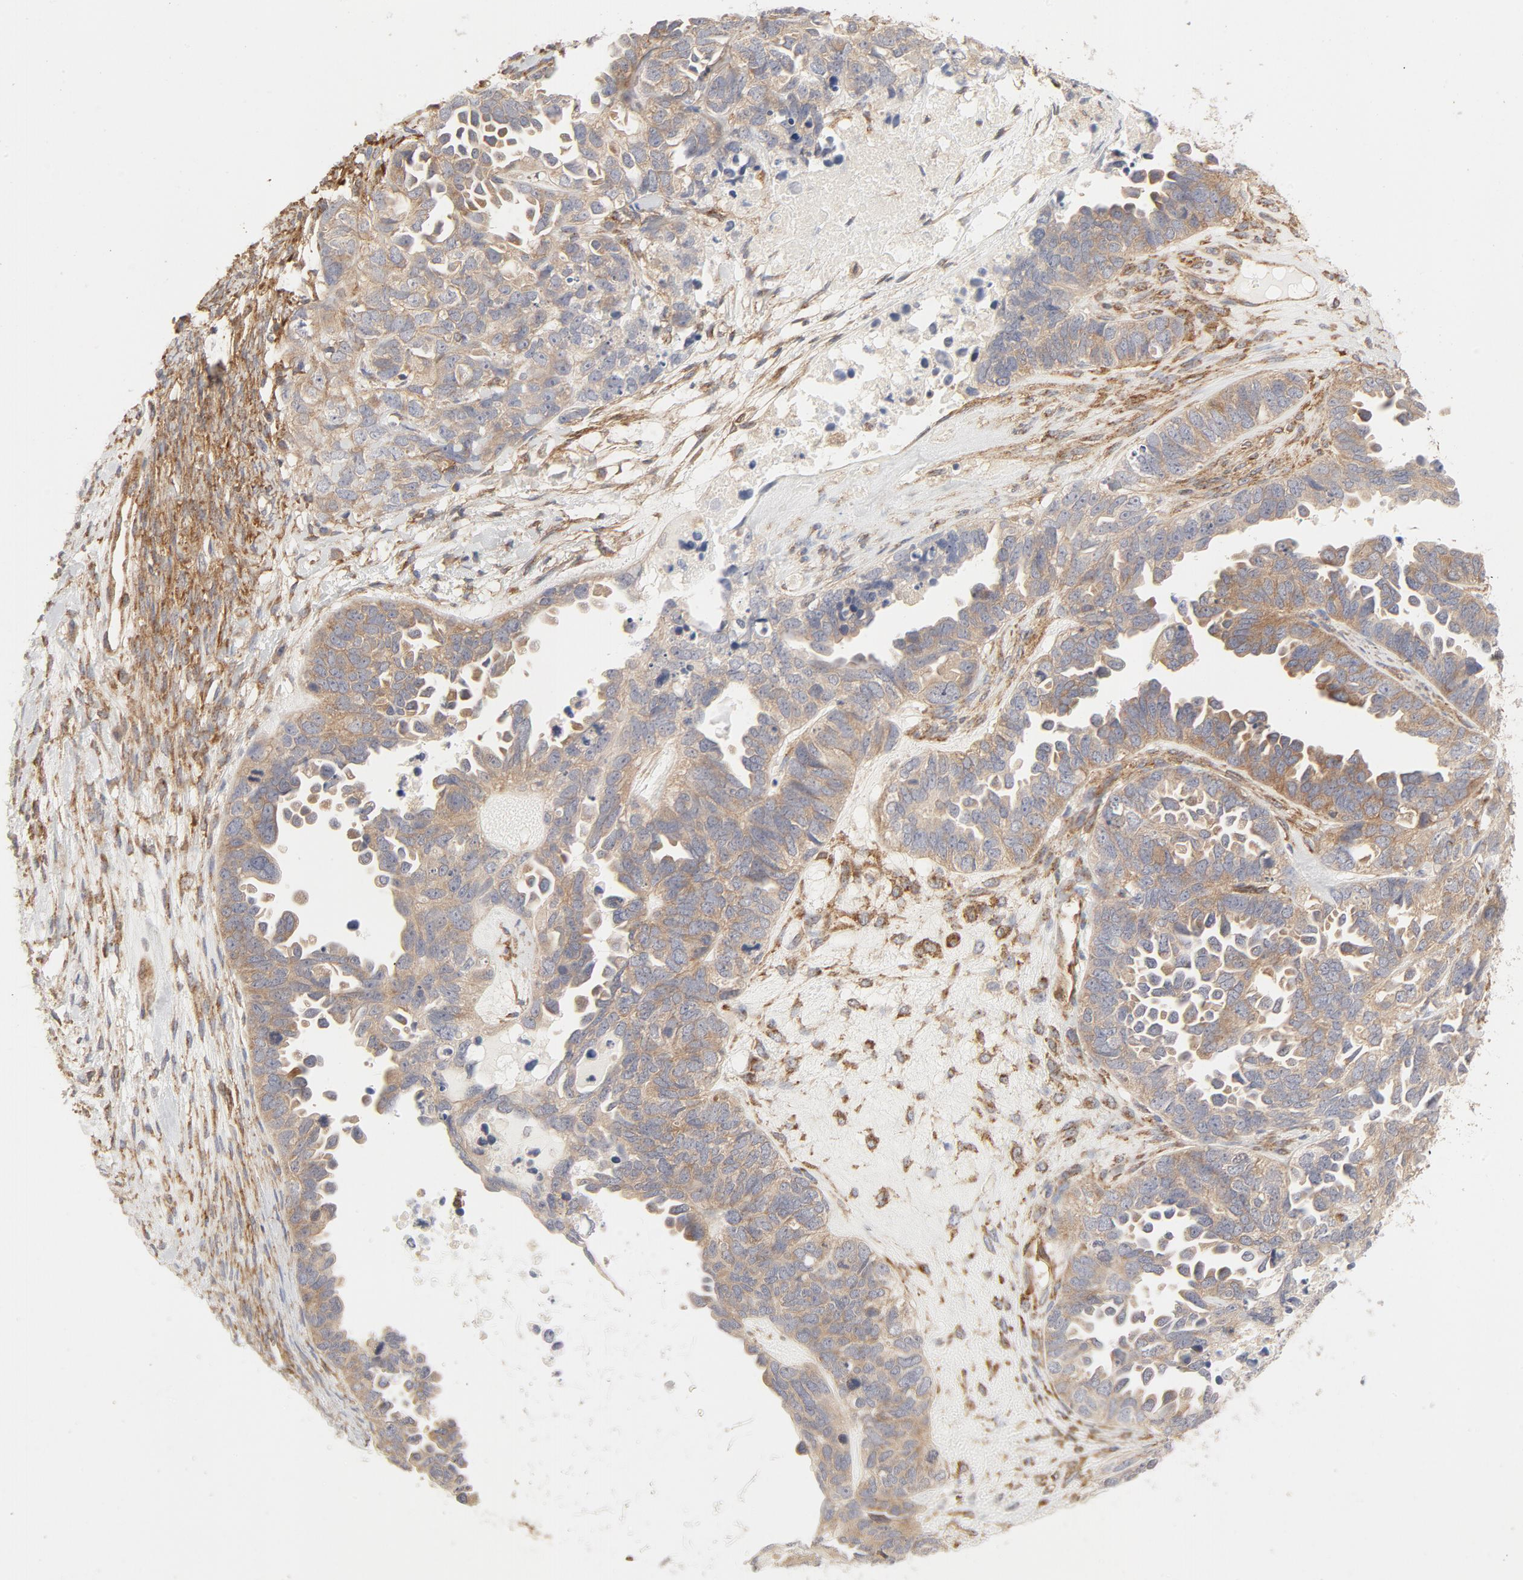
{"staining": {"intensity": "moderate", "quantity": ">75%", "location": "cytoplasmic/membranous"}, "tissue": "ovarian cancer", "cell_type": "Tumor cells", "image_type": "cancer", "snomed": [{"axis": "morphology", "description": "Cystadenocarcinoma, serous, NOS"}, {"axis": "topography", "description": "Ovary"}], "caption": "Ovarian serous cystadenocarcinoma stained with immunohistochemistry (IHC) displays moderate cytoplasmic/membranous positivity in approximately >75% of tumor cells. Using DAB (brown) and hematoxylin (blue) stains, captured at high magnification using brightfield microscopy.", "gene": "AP2A1", "patient": {"sex": "female", "age": 82}}